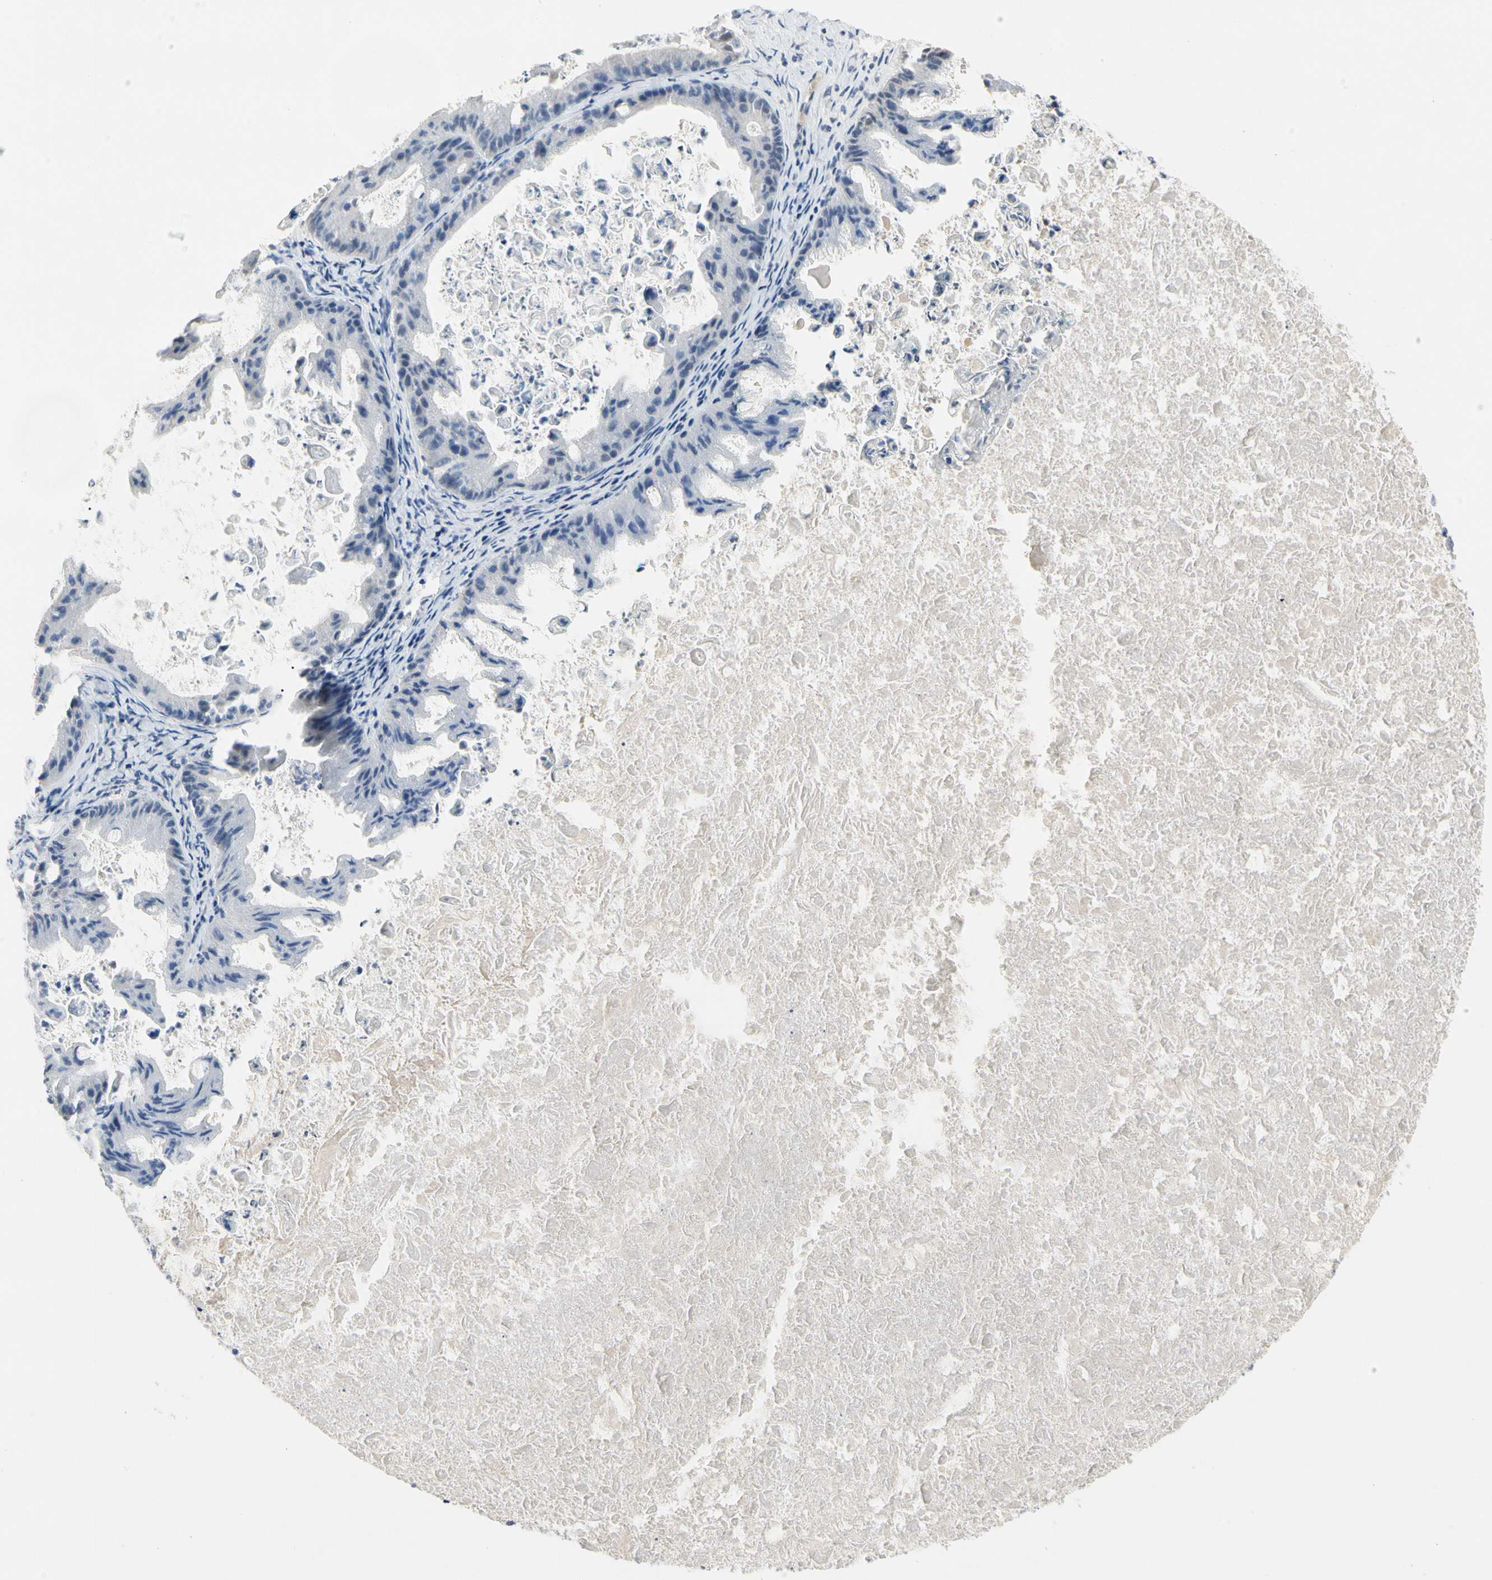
{"staining": {"intensity": "negative", "quantity": "none", "location": "none"}, "tissue": "ovarian cancer", "cell_type": "Tumor cells", "image_type": "cancer", "snomed": [{"axis": "morphology", "description": "Cystadenocarcinoma, mucinous, NOS"}, {"axis": "topography", "description": "Ovary"}], "caption": "Immunohistochemical staining of human mucinous cystadenocarcinoma (ovarian) shows no significant expression in tumor cells.", "gene": "ECRG4", "patient": {"sex": "female", "age": 37}}